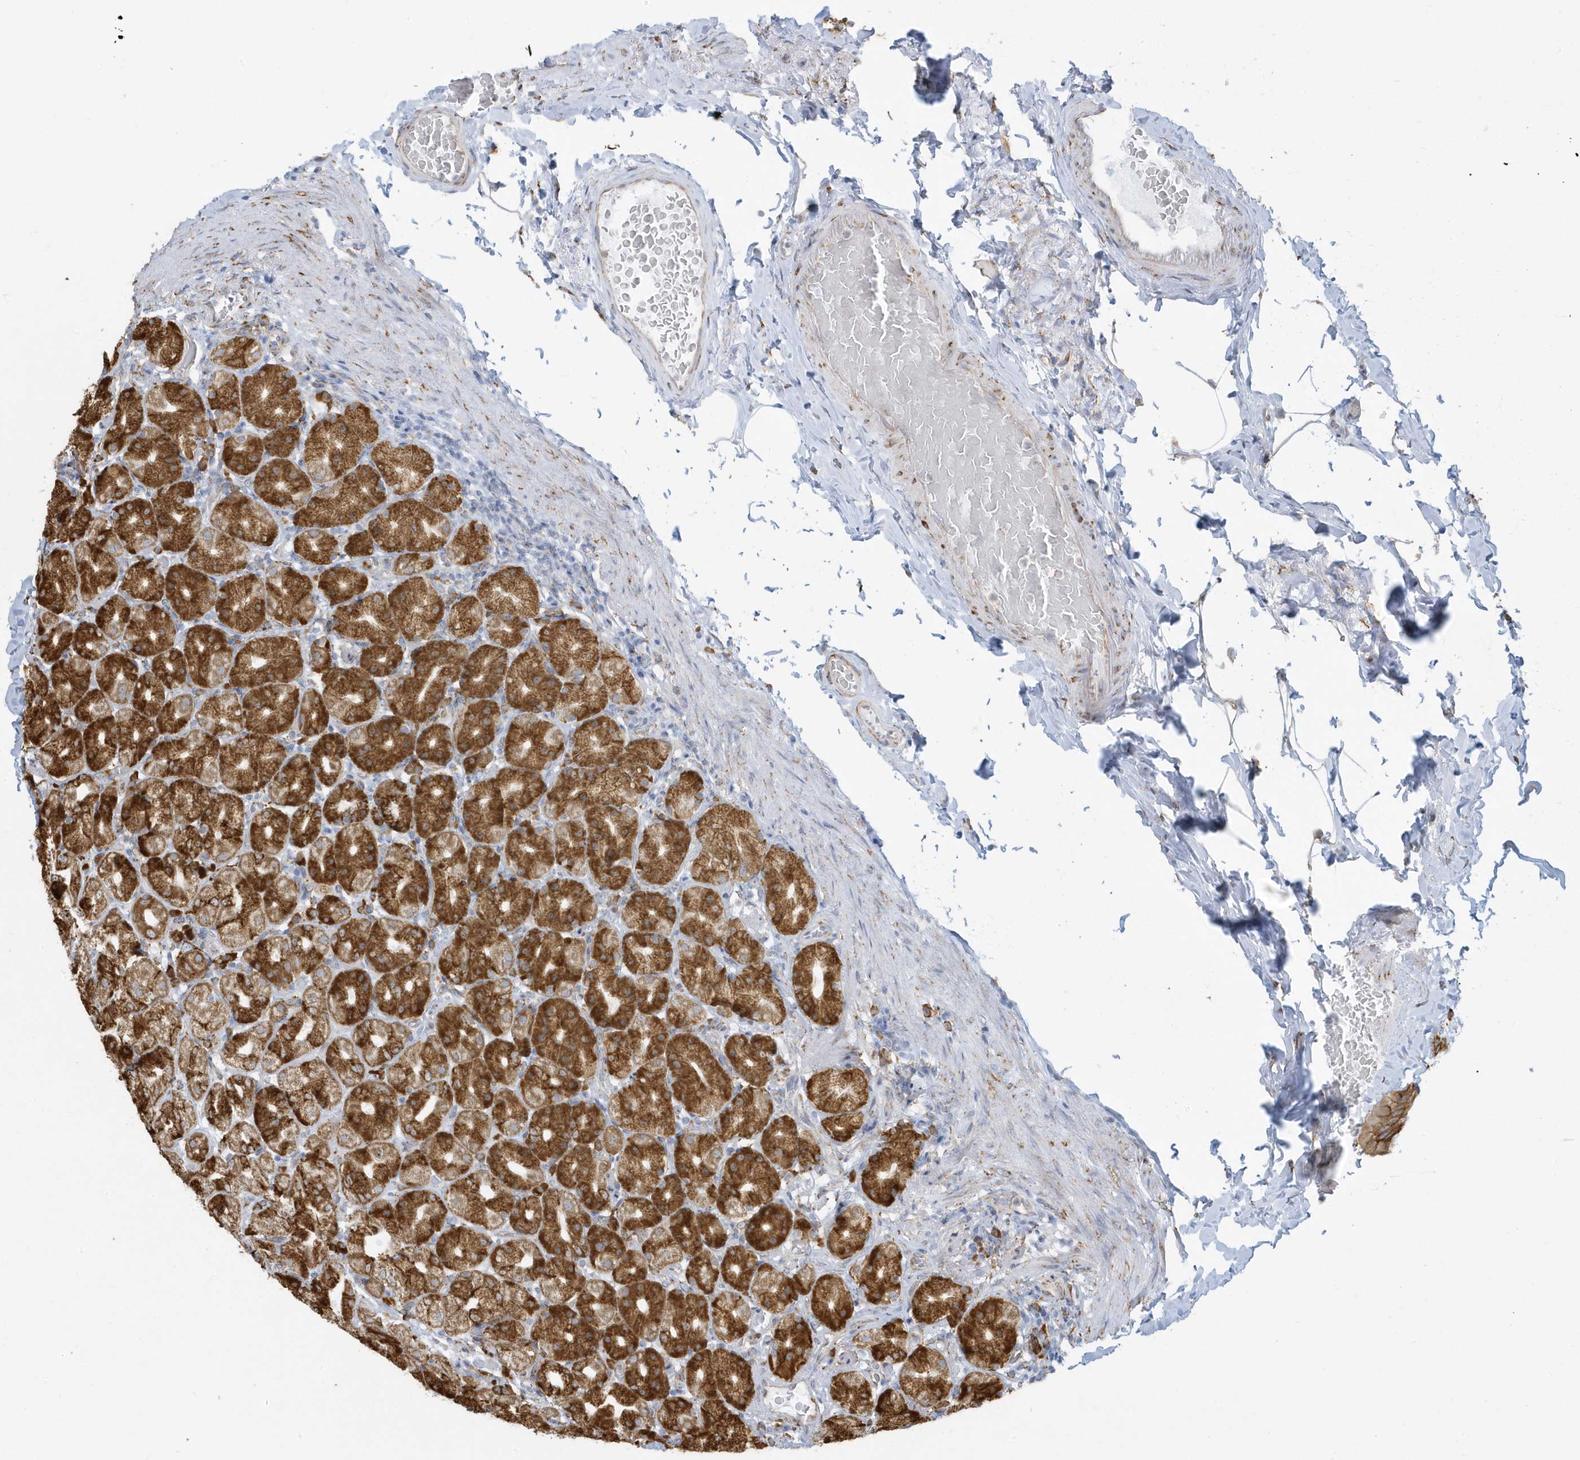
{"staining": {"intensity": "moderate", "quantity": ">75%", "location": "cytoplasmic/membranous"}, "tissue": "stomach", "cell_type": "Glandular cells", "image_type": "normal", "snomed": [{"axis": "morphology", "description": "Normal tissue, NOS"}, {"axis": "topography", "description": "Stomach, upper"}], "caption": "IHC staining of unremarkable stomach, which exhibits medium levels of moderate cytoplasmic/membranous positivity in about >75% of glandular cells indicating moderate cytoplasmic/membranous protein staining. The staining was performed using DAB (3,3'-diaminobenzidine) (brown) for protein detection and nuclei were counterstained in hematoxylin (blue).", "gene": "DCAF1", "patient": {"sex": "male", "age": 68}}